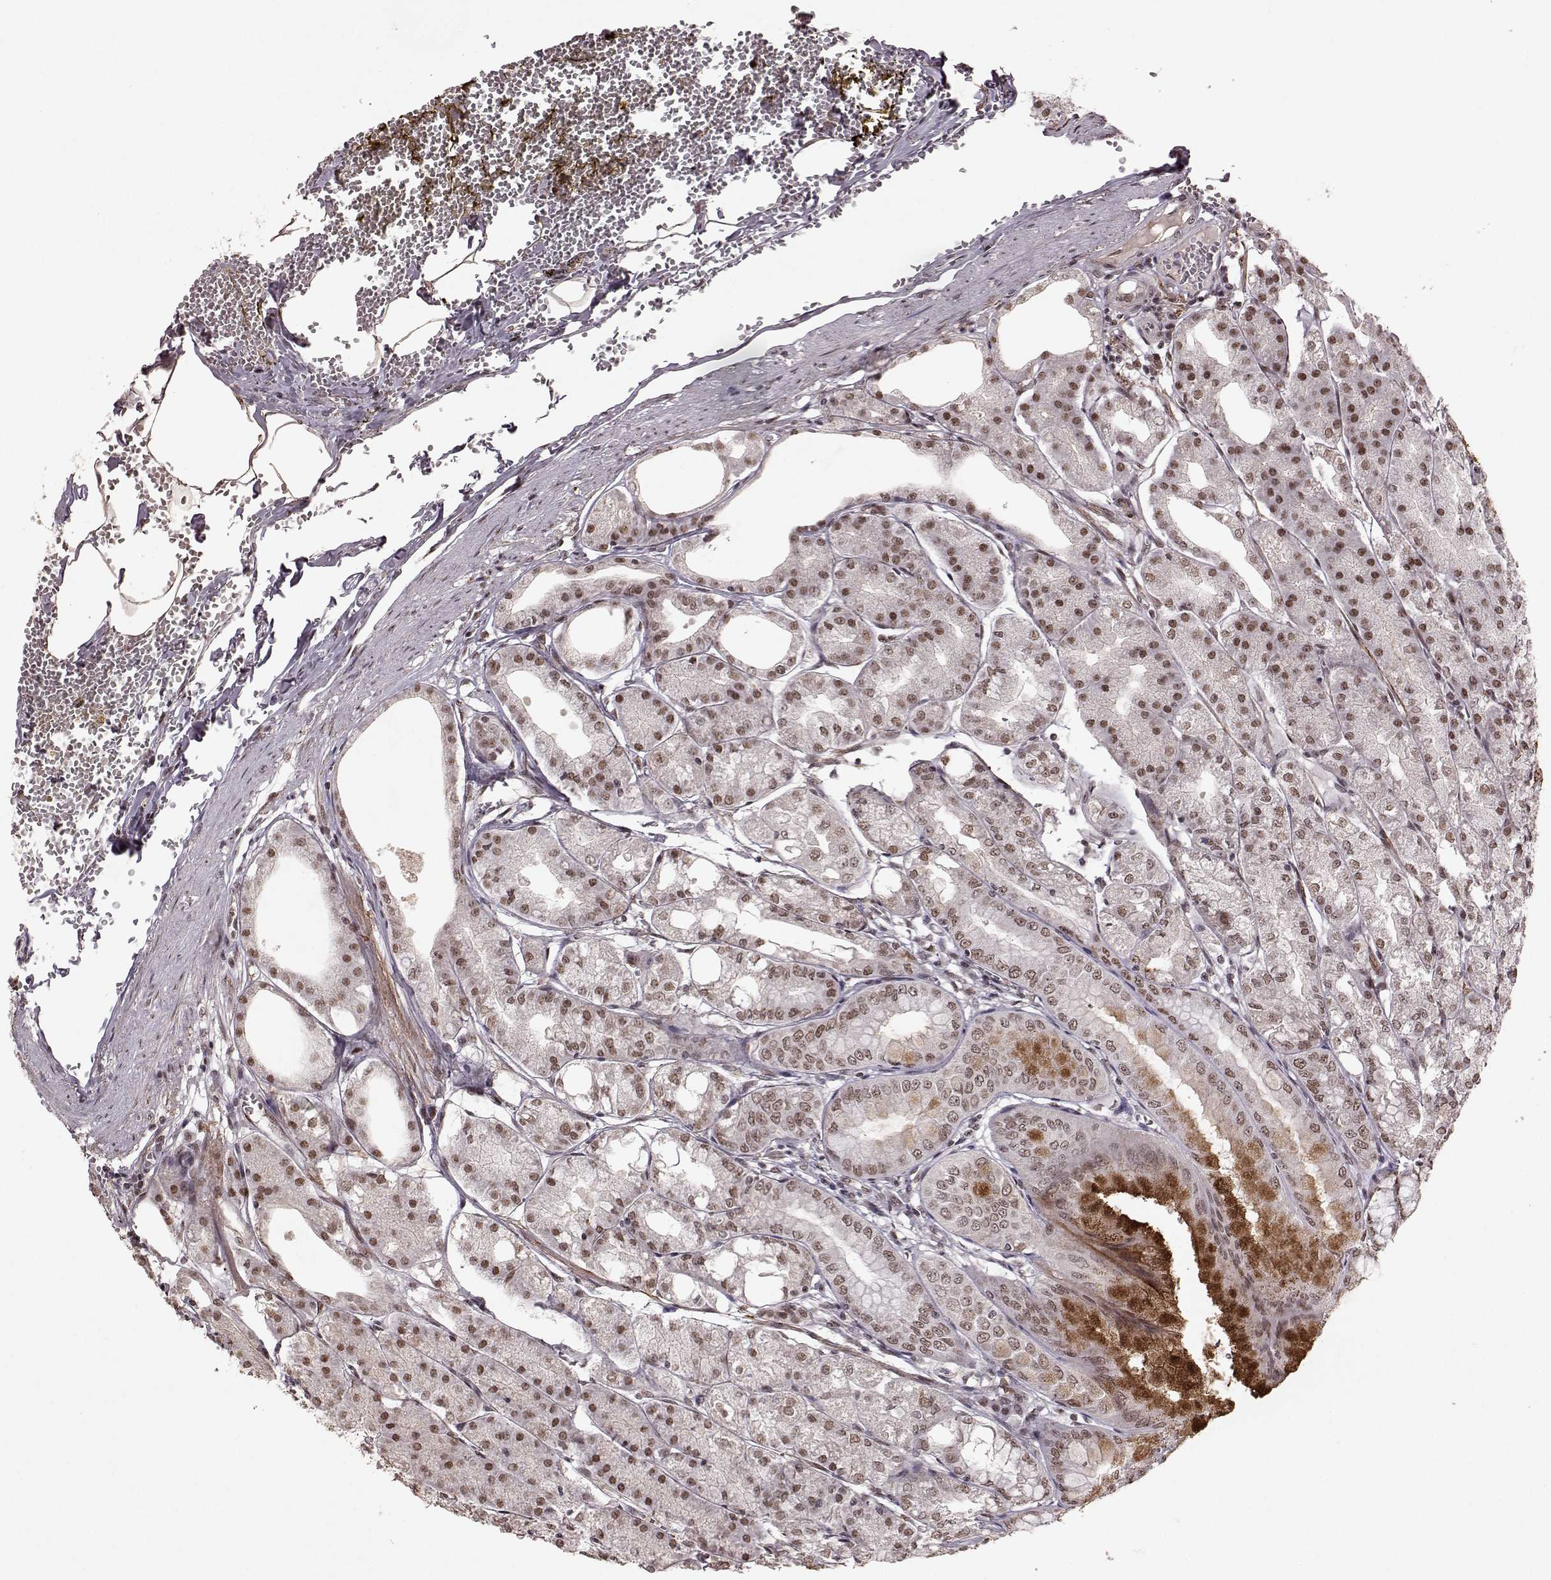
{"staining": {"intensity": "moderate", "quantity": ">75%", "location": "nuclear"}, "tissue": "stomach", "cell_type": "Glandular cells", "image_type": "normal", "snomed": [{"axis": "morphology", "description": "Normal tissue, NOS"}, {"axis": "topography", "description": "Stomach, lower"}], "caption": "Normal stomach was stained to show a protein in brown. There is medium levels of moderate nuclear staining in approximately >75% of glandular cells.", "gene": "RRAGD", "patient": {"sex": "male", "age": 71}}